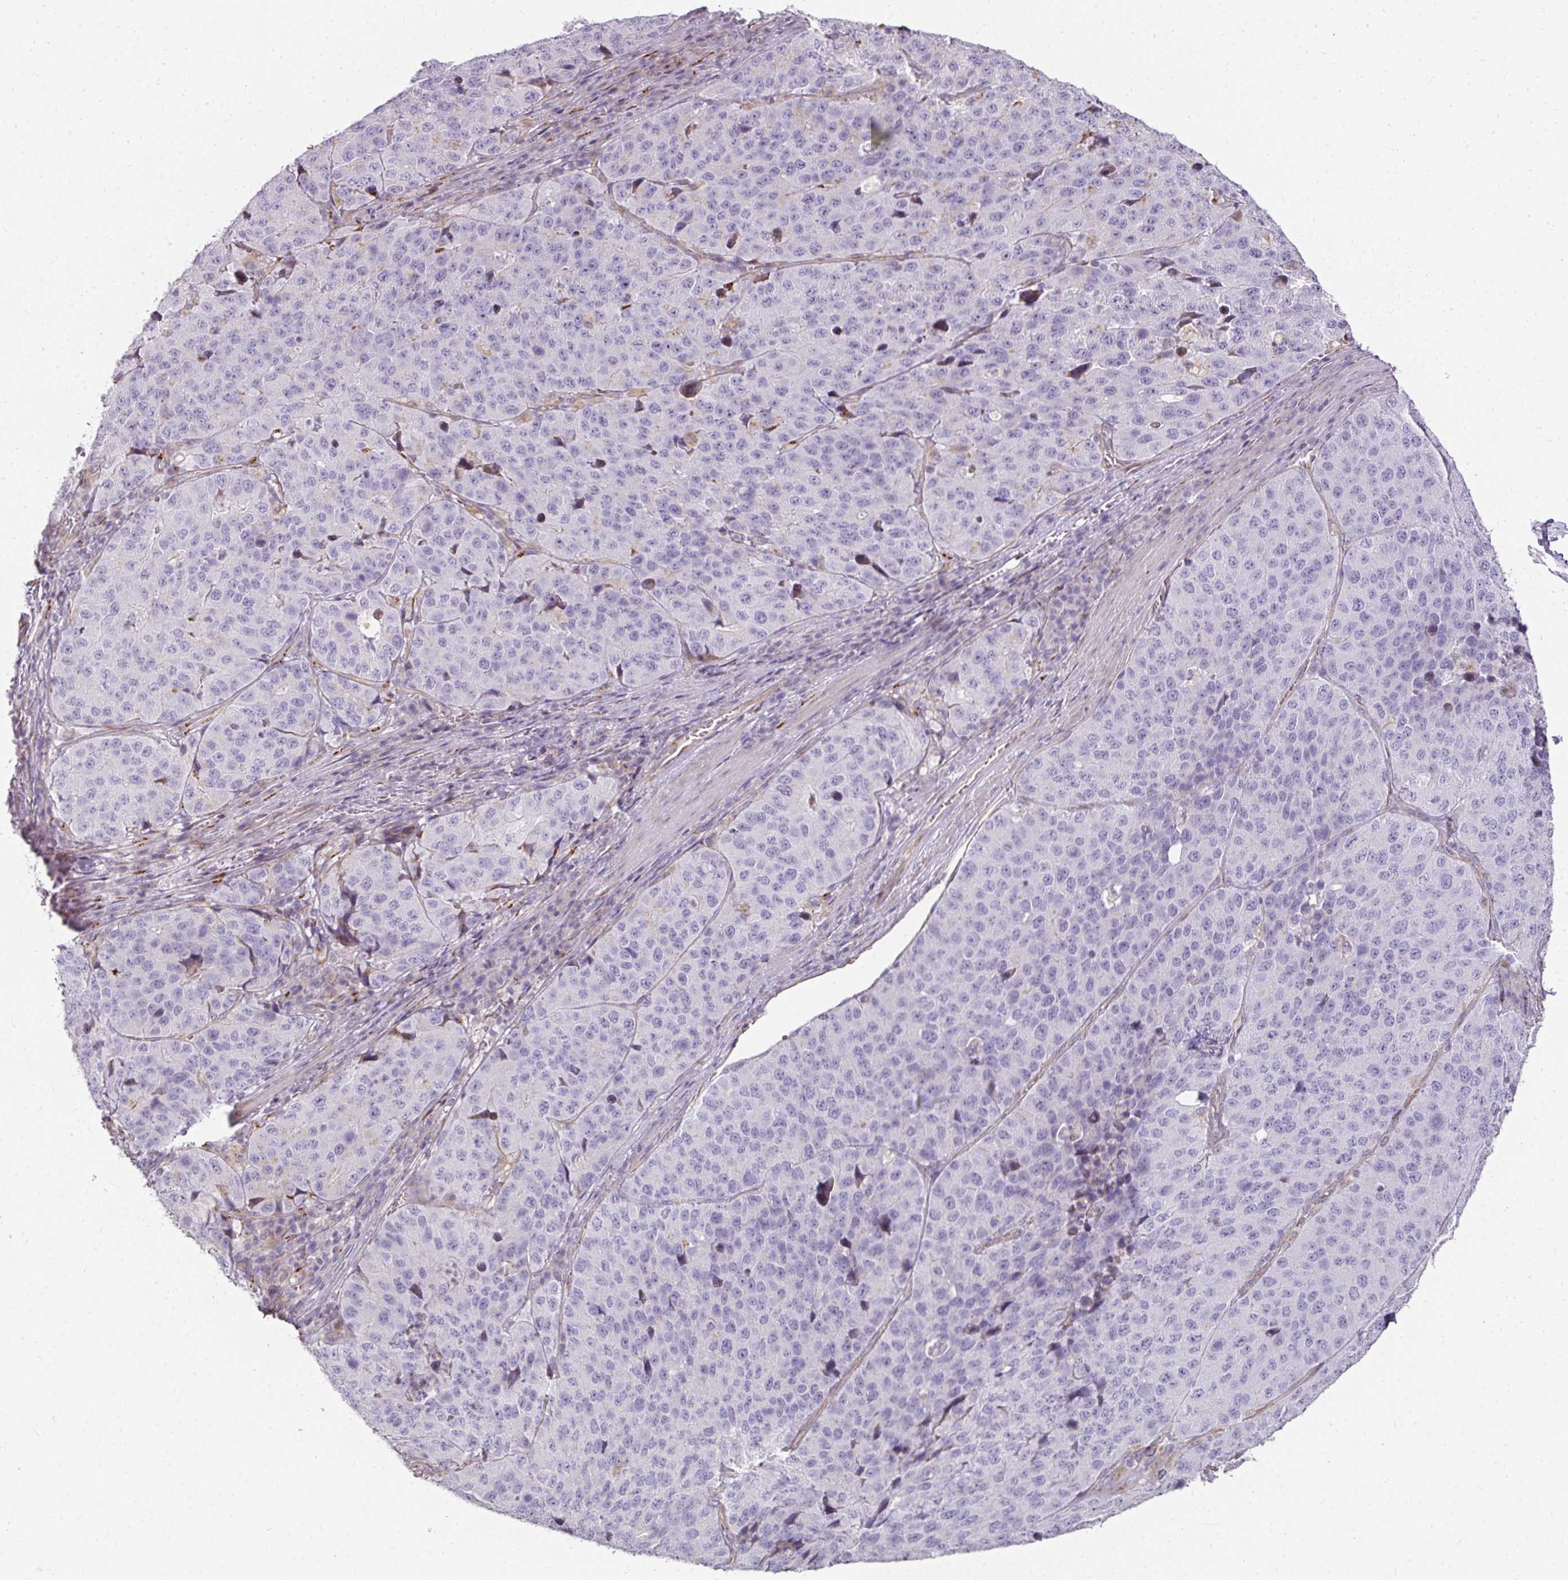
{"staining": {"intensity": "negative", "quantity": "none", "location": "none"}, "tissue": "stomach cancer", "cell_type": "Tumor cells", "image_type": "cancer", "snomed": [{"axis": "morphology", "description": "Adenocarcinoma, NOS"}, {"axis": "topography", "description": "Stomach"}], "caption": "Immunohistochemical staining of adenocarcinoma (stomach) displays no significant staining in tumor cells.", "gene": "ATP8B2", "patient": {"sex": "male", "age": 71}}